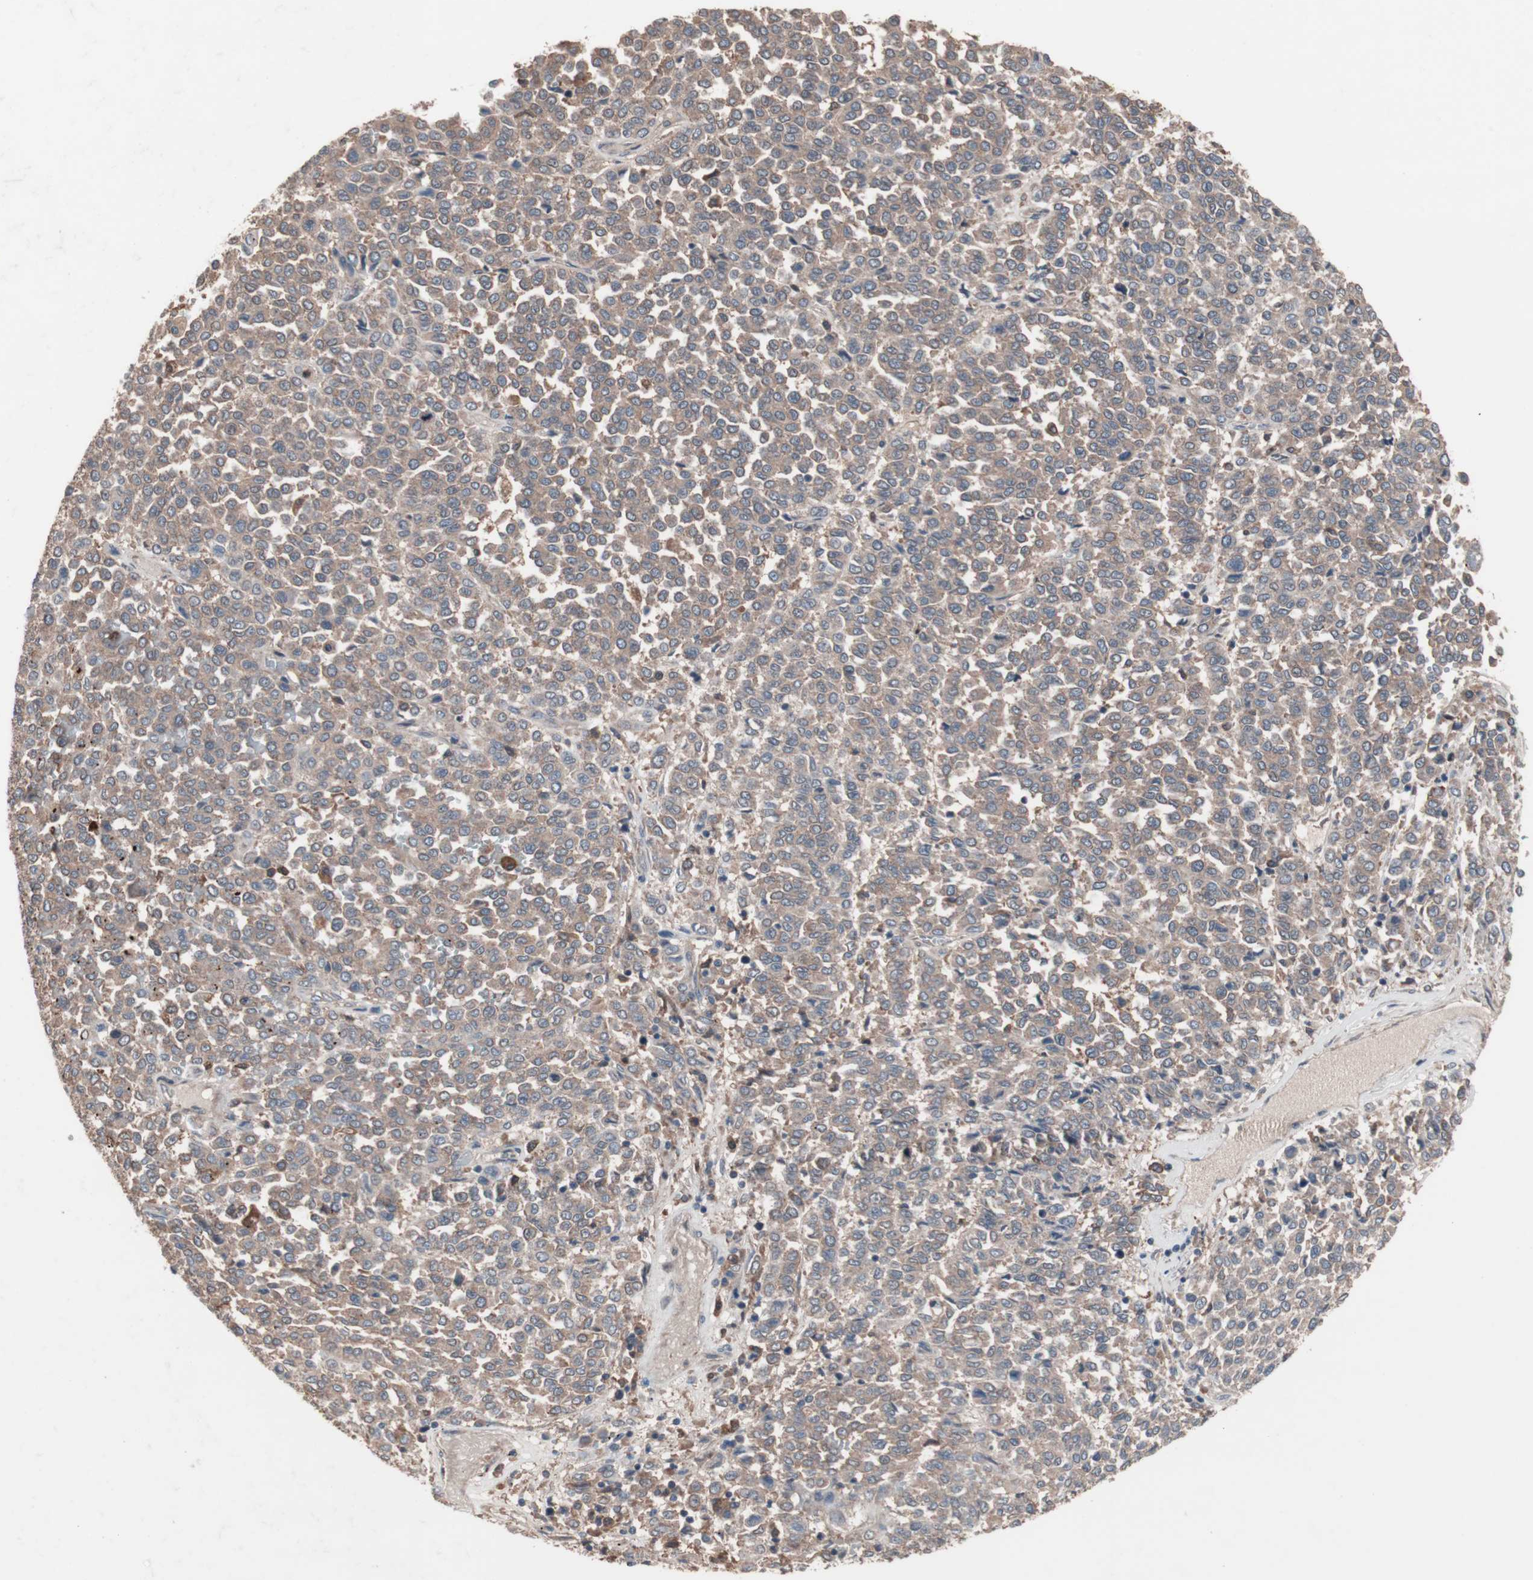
{"staining": {"intensity": "moderate", "quantity": ">75%", "location": "cytoplasmic/membranous"}, "tissue": "melanoma", "cell_type": "Tumor cells", "image_type": "cancer", "snomed": [{"axis": "morphology", "description": "Malignant melanoma, Metastatic site"}, {"axis": "topography", "description": "Pancreas"}], "caption": "High-magnification brightfield microscopy of malignant melanoma (metastatic site) stained with DAB (3,3'-diaminobenzidine) (brown) and counterstained with hematoxylin (blue). tumor cells exhibit moderate cytoplasmic/membranous expression is appreciated in about>75% of cells.", "gene": "ATG7", "patient": {"sex": "female", "age": 30}}